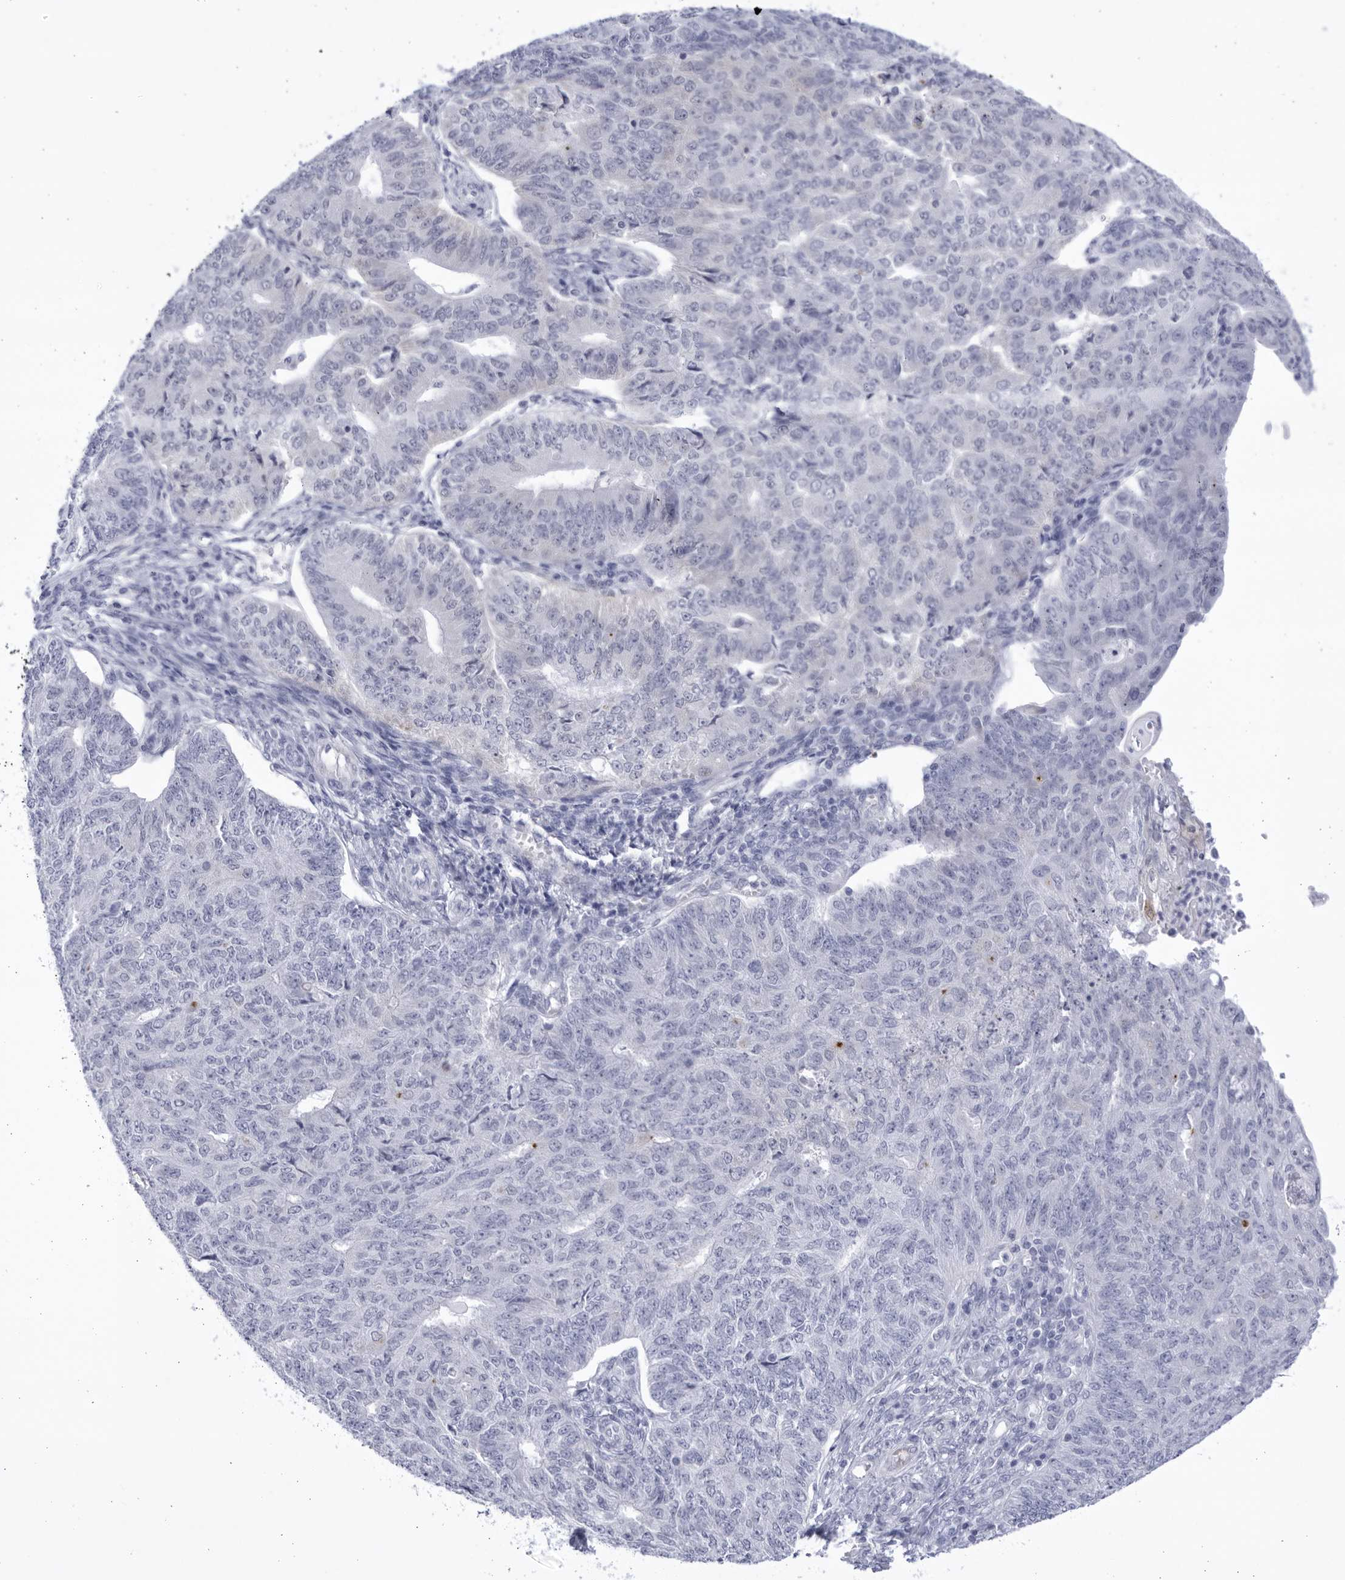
{"staining": {"intensity": "negative", "quantity": "none", "location": "none"}, "tissue": "endometrial cancer", "cell_type": "Tumor cells", "image_type": "cancer", "snomed": [{"axis": "morphology", "description": "Adenocarcinoma, NOS"}, {"axis": "topography", "description": "Endometrium"}], "caption": "Histopathology image shows no protein staining in tumor cells of adenocarcinoma (endometrial) tissue.", "gene": "CCDC181", "patient": {"sex": "female", "age": 32}}